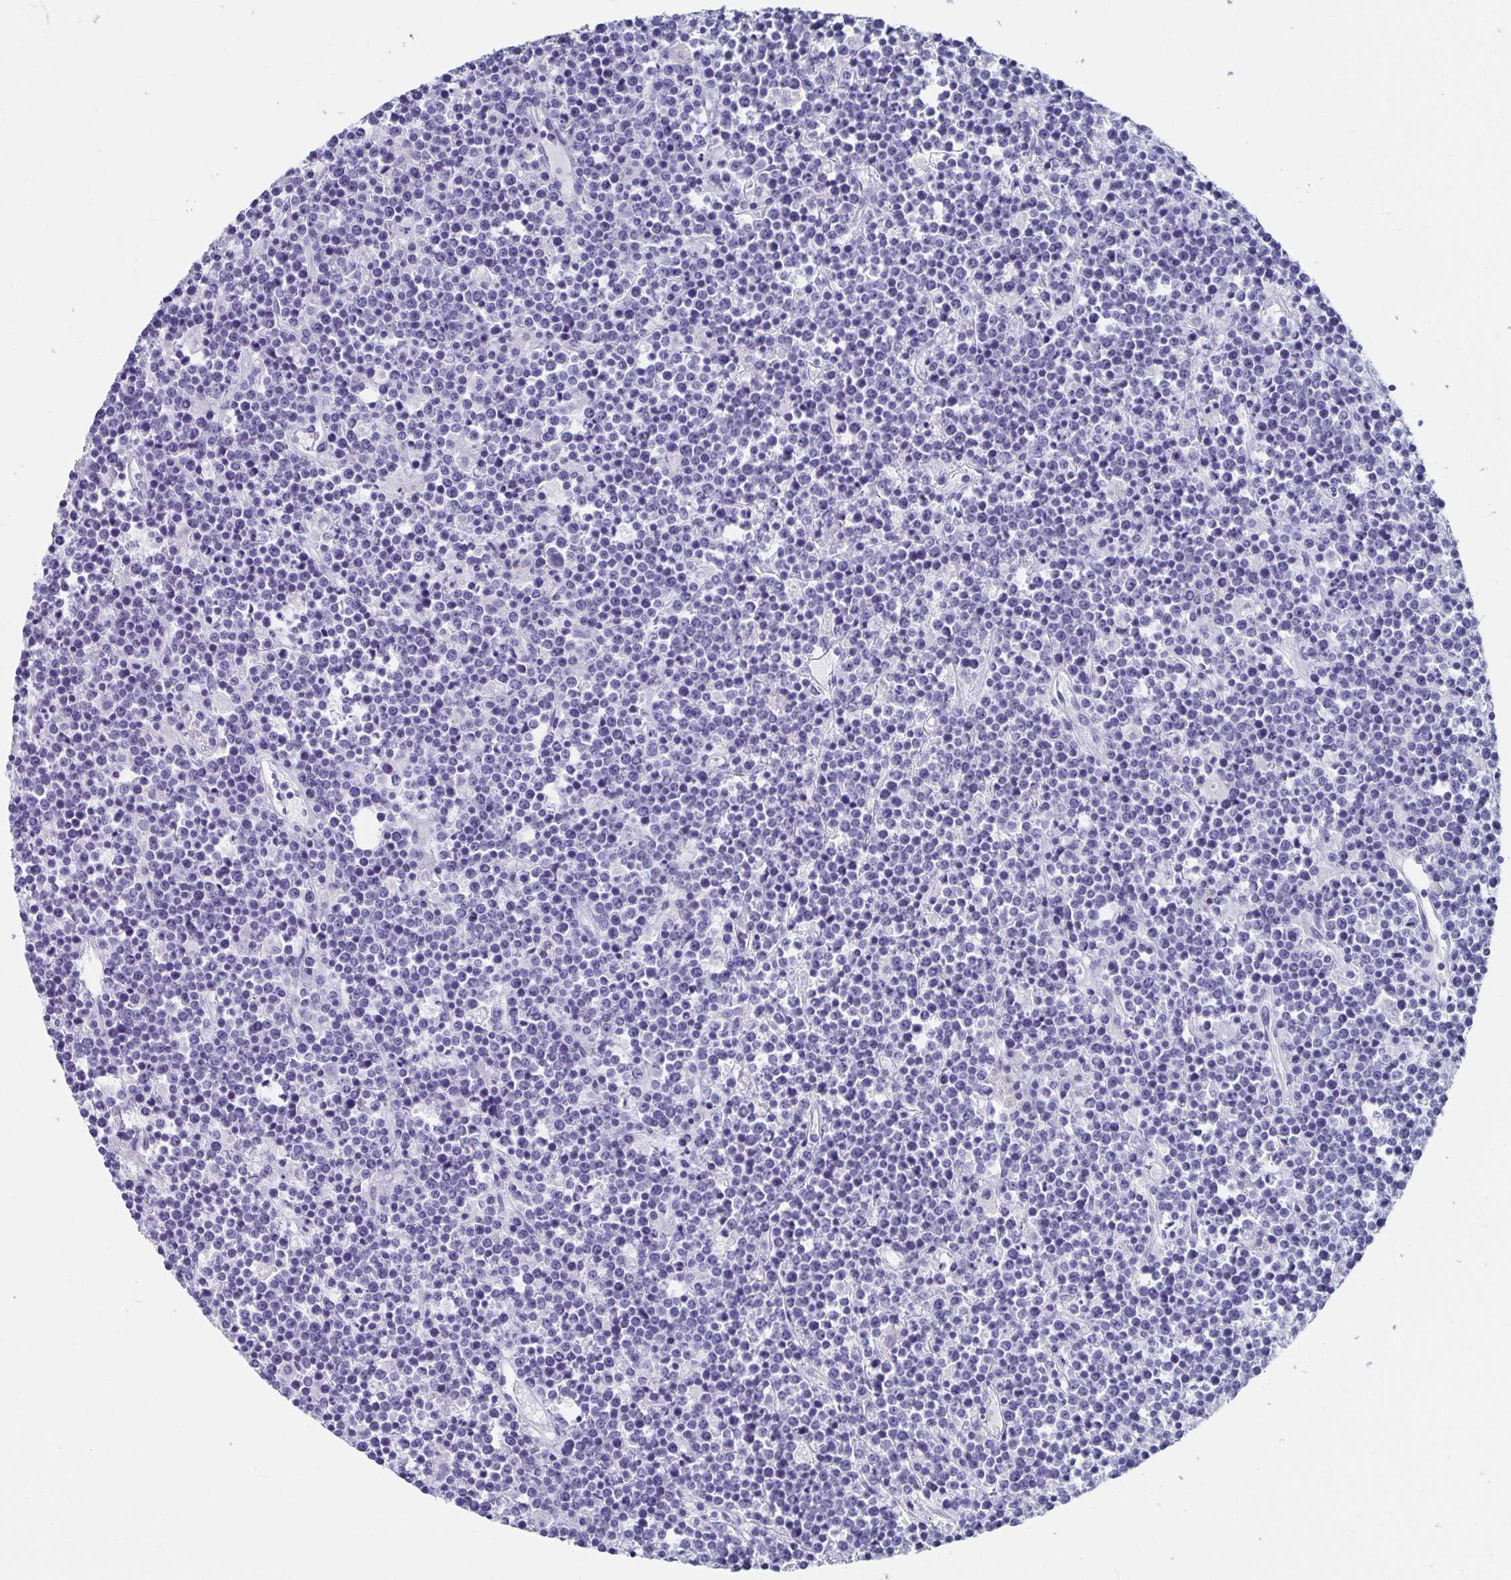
{"staining": {"intensity": "negative", "quantity": "none", "location": "none"}, "tissue": "lymphoma", "cell_type": "Tumor cells", "image_type": "cancer", "snomed": [{"axis": "morphology", "description": "Malignant lymphoma, non-Hodgkin's type, High grade"}, {"axis": "topography", "description": "Ovary"}], "caption": "The IHC micrograph has no significant staining in tumor cells of lymphoma tissue.", "gene": "CHGA", "patient": {"sex": "female", "age": 56}}